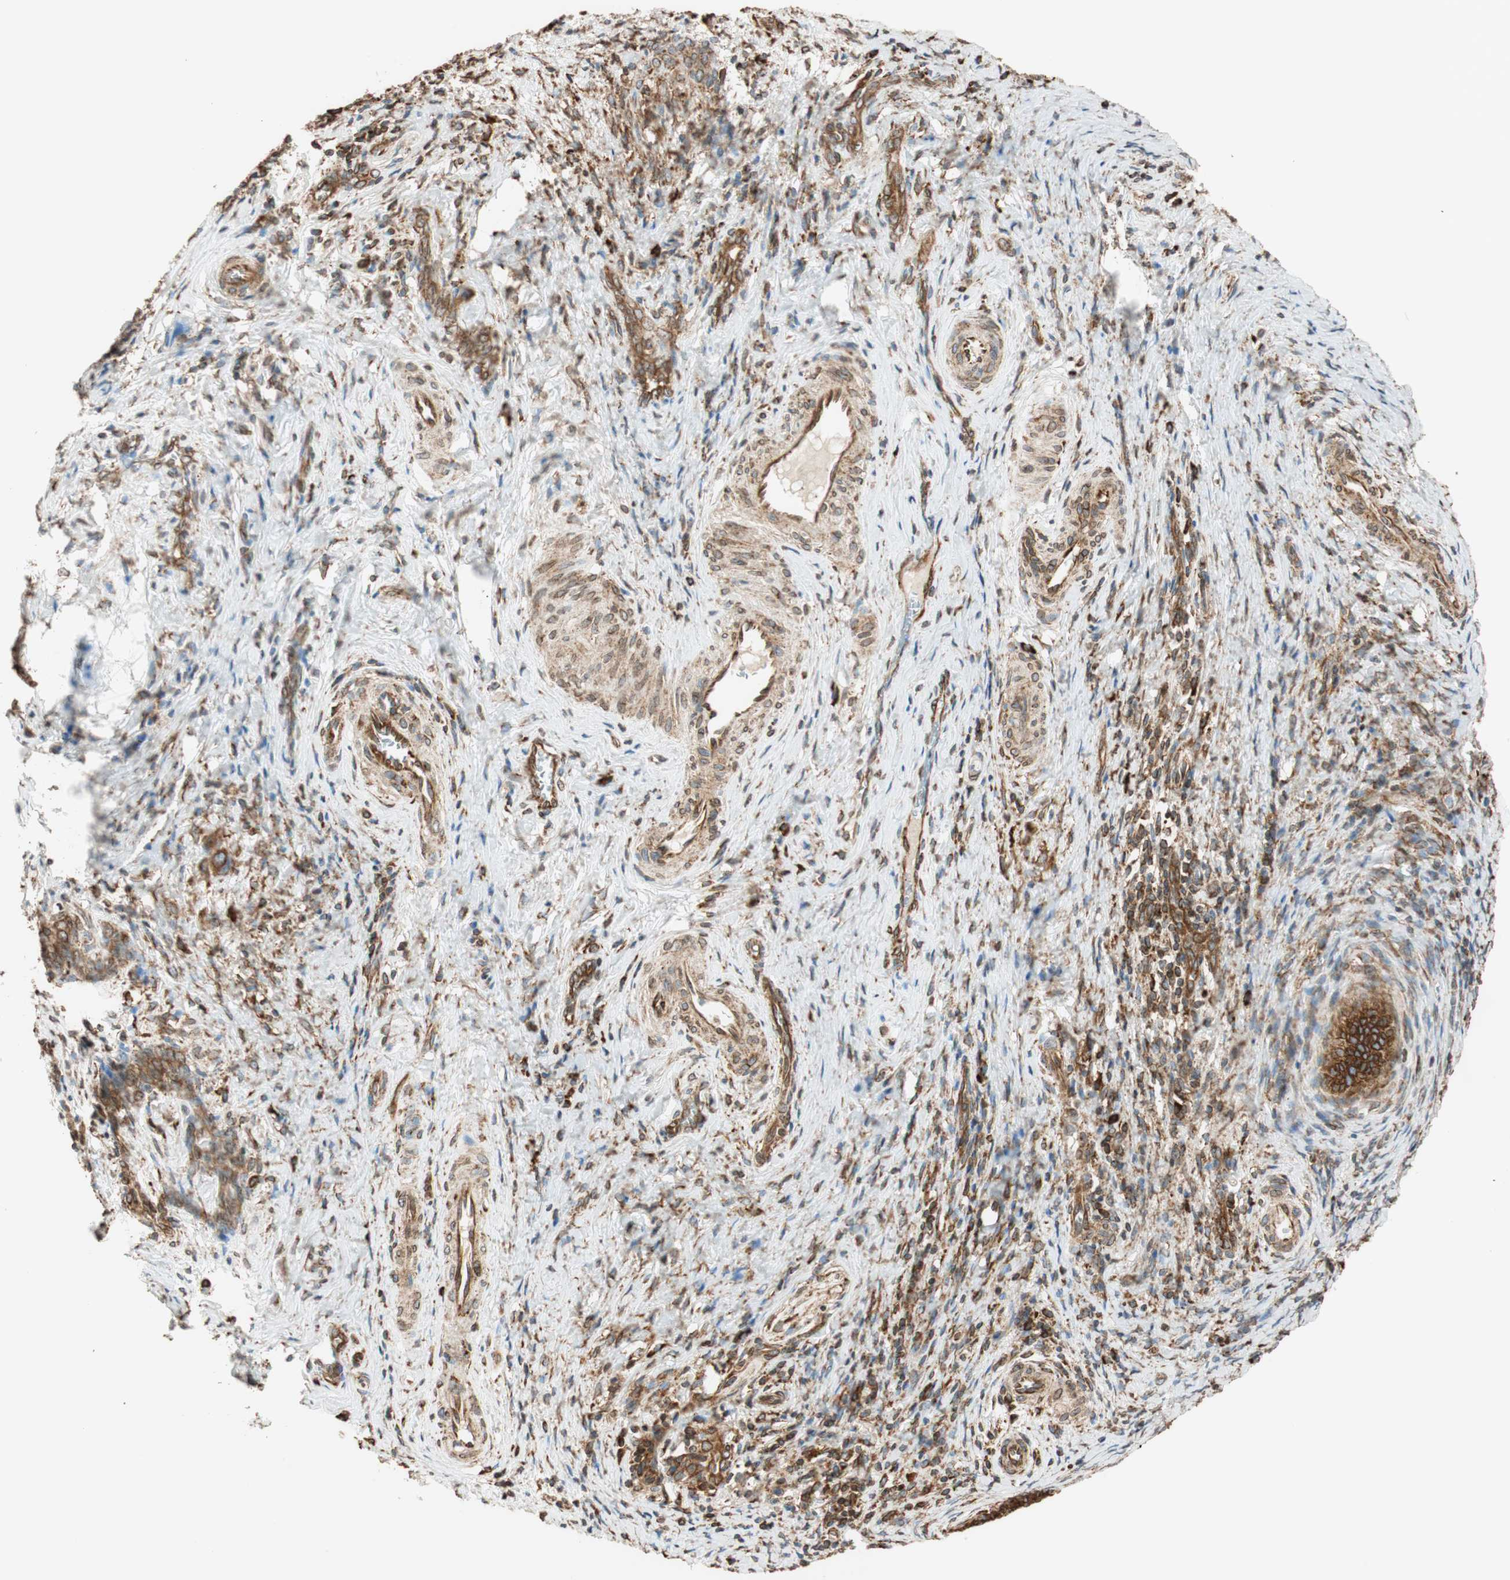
{"staining": {"intensity": "strong", "quantity": ">75%", "location": "cytoplasmic/membranous"}, "tissue": "cervical cancer", "cell_type": "Tumor cells", "image_type": "cancer", "snomed": [{"axis": "morphology", "description": "Squamous cell carcinoma, NOS"}, {"axis": "topography", "description": "Cervix"}], "caption": "Approximately >75% of tumor cells in human cervical squamous cell carcinoma show strong cytoplasmic/membranous protein positivity as visualized by brown immunohistochemical staining.", "gene": "PRKCSH", "patient": {"sex": "female", "age": 33}}